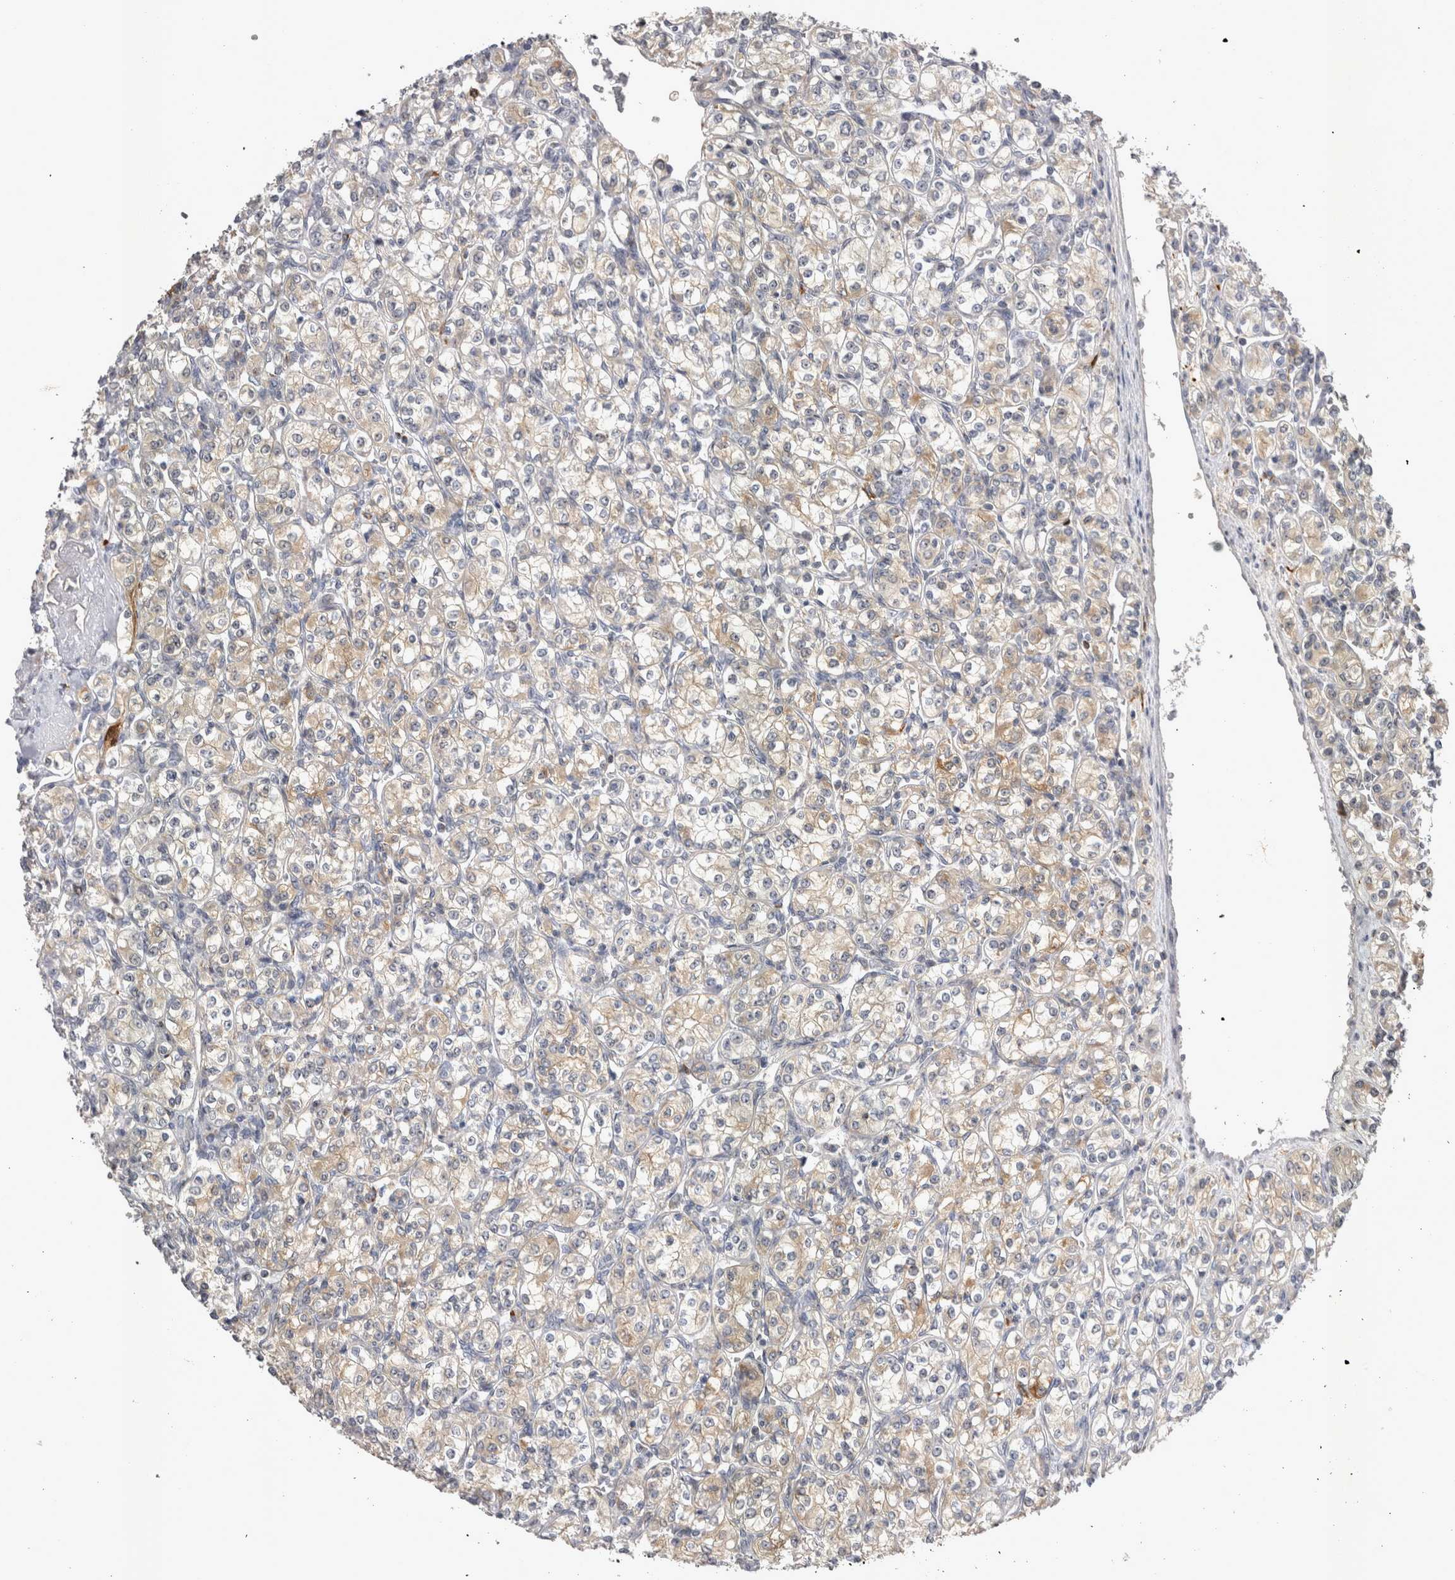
{"staining": {"intensity": "weak", "quantity": "25%-75%", "location": "cytoplasmic/membranous"}, "tissue": "renal cancer", "cell_type": "Tumor cells", "image_type": "cancer", "snomed": [{"axis": "morphology", "description": "Adenocarcinoma, NOS"}, {"axis": "topography", "description": "Kidney"}], "caption": "Weak cytoplasmic/membranous positivity for a protein is present in about 25%-75% of tumor cells of renal adenocarcinoma using immunohistochemistry.", "gene": "CTBS", "patient": {"sex": "male", "age": 77}}